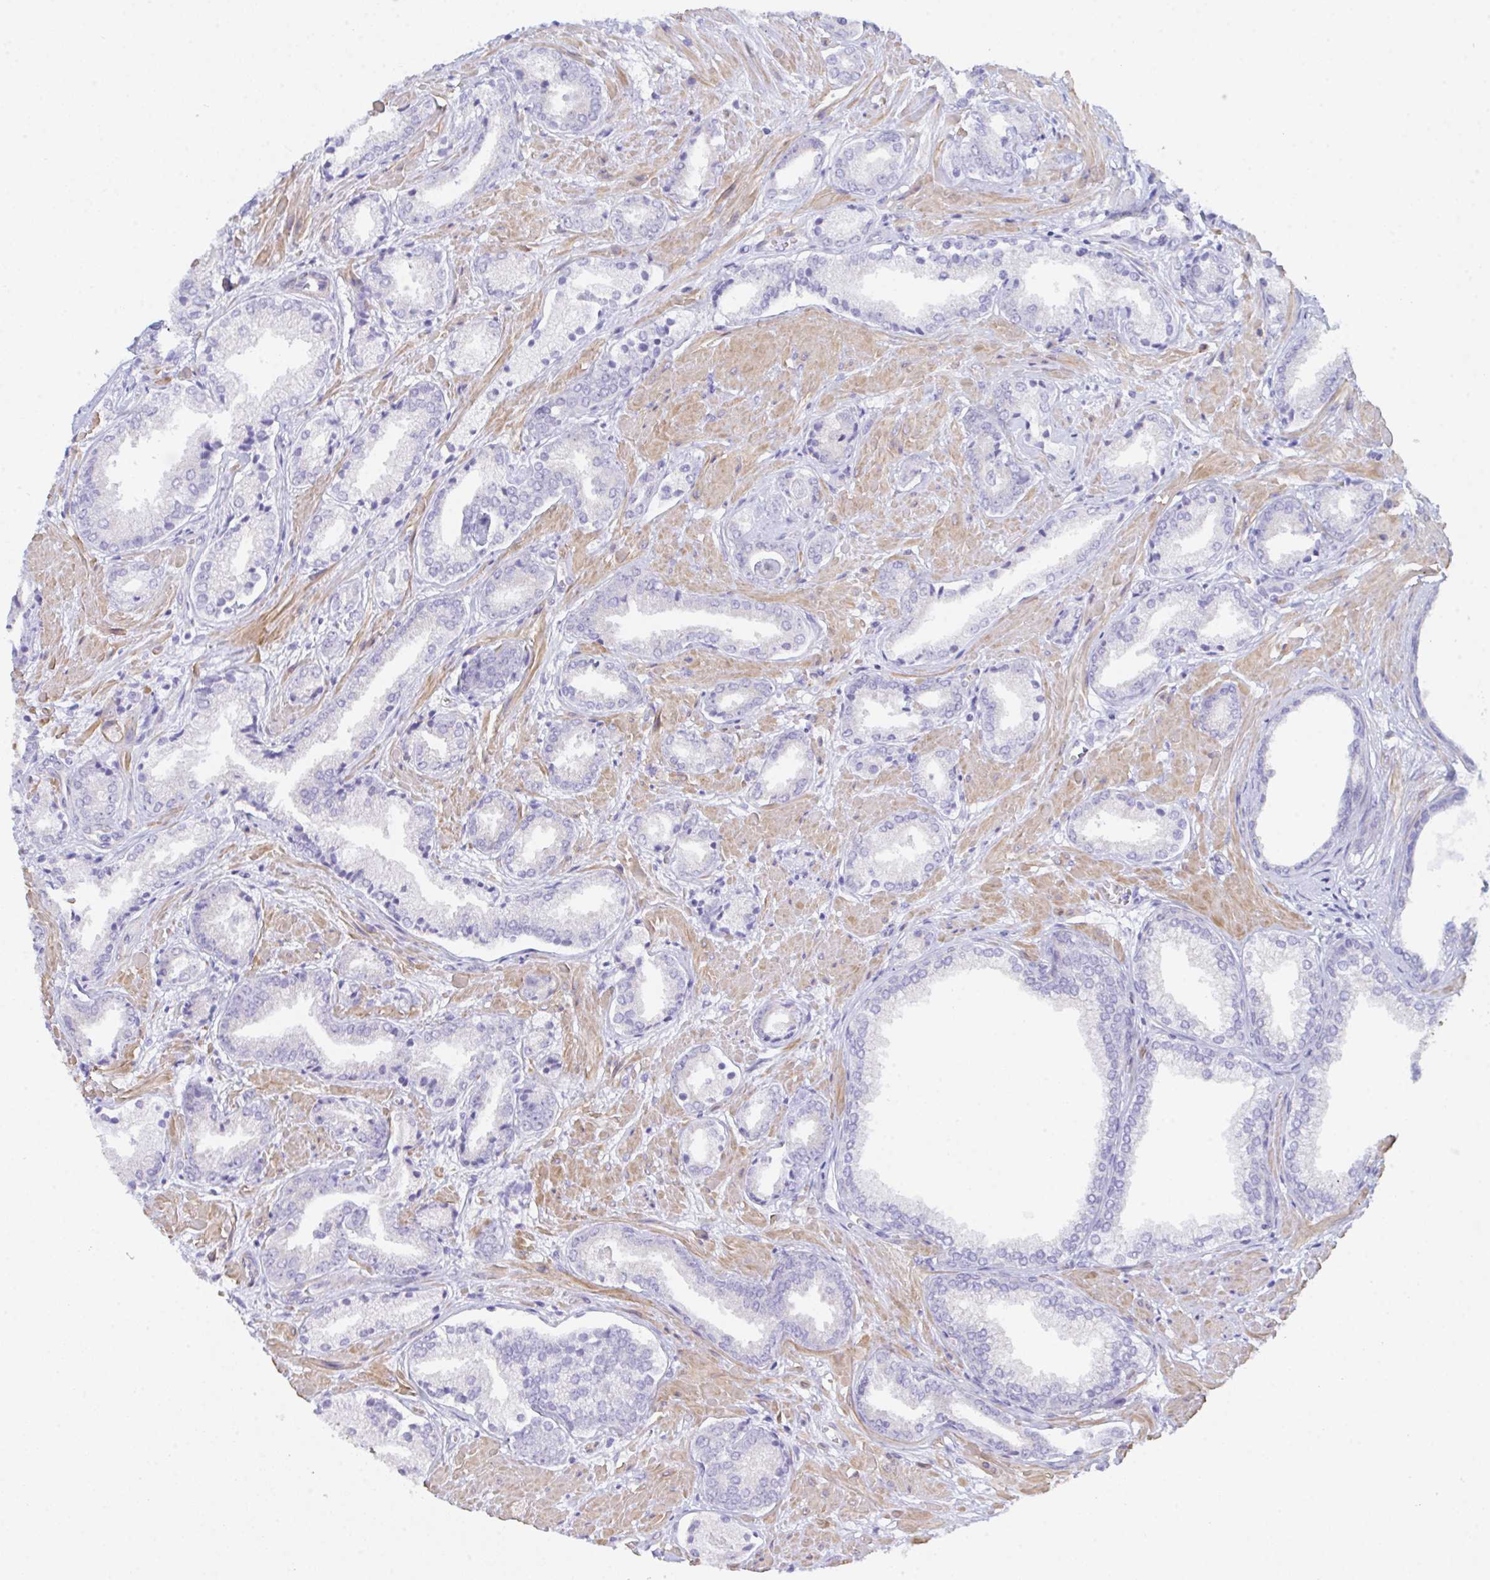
{"staining": {"intensity": "negative", "quantity": "none", "location": "none"}, "tissue": "prostate cancer", "cell_type": "Tumor cells", "image_type": "cancer", "snomed": [{"axis": "morphology", "description": "Adenocarcinoma, High grade"}, {"axis": "topography", "description": "Prostate"}], "caption": "There is no significant staining in tumor cells of high-grade adenocarcinoma (prostate). (DAB immunohistochemistry, high magnification).", "gene": "CEP170B", "patient": {"sex": "male", "age": 56}}